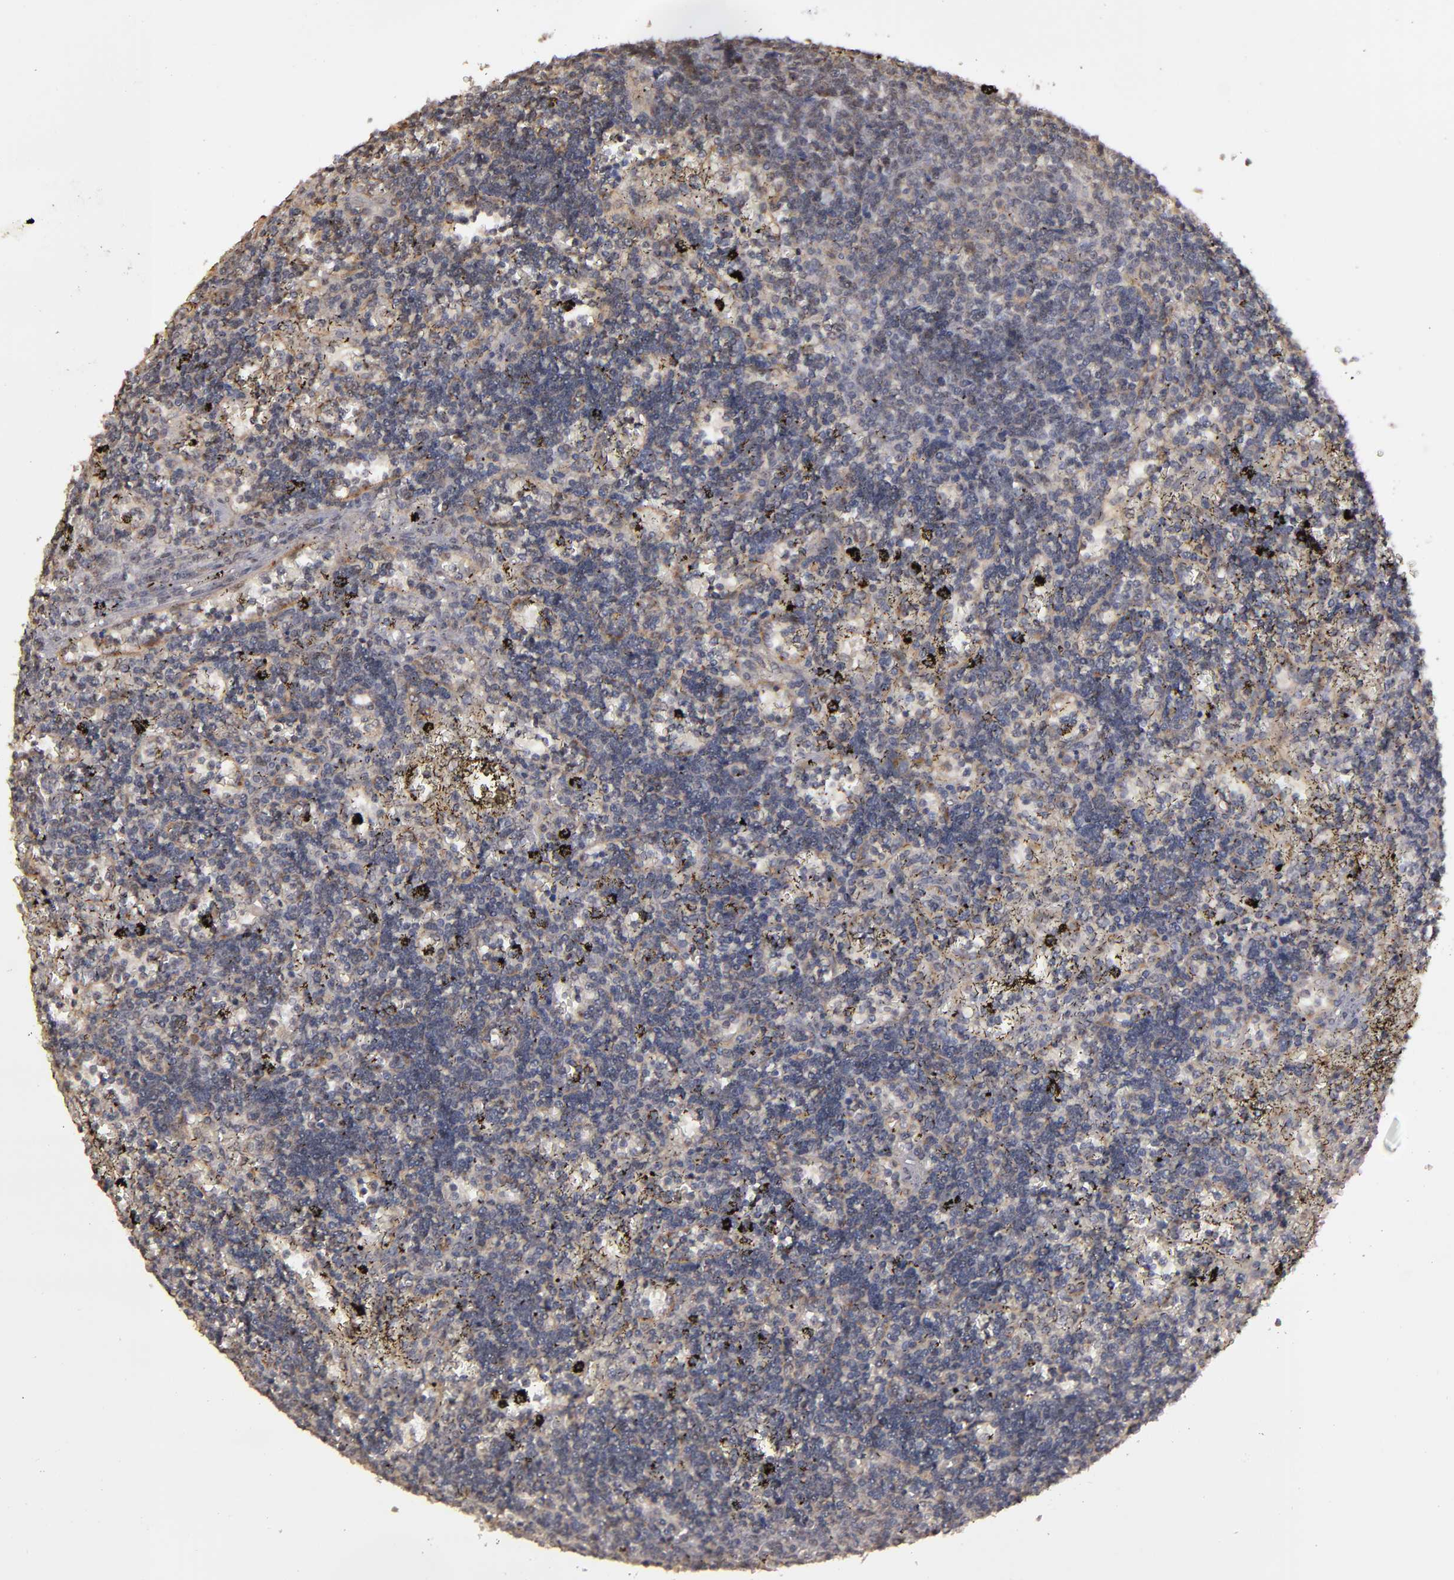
{"staining": {"intensity": "weak", "quantity": "<25%", "location": "cytoplasmic/membranous"}, "tissue": "lymphoma", "cell_type": "Tumor cells", "image_type": "cancer", "snomed": [{"axis": "morphology", "description": "Malignant lymphoma, non-Hodgkin's type, Low grade"}, {"axis": "topography", "description": "Spleen"}], "caption": "There is no significant staining in tumor cells of low-grade malignant lymphoma, non-Hodgkin's type. Brightfield microscopy of IHC stained with DAB (brown) and hematoxylin (blue), captured at high magnification.", "gene": "CD55", "patient": {"sex": "male", "age": 60}}